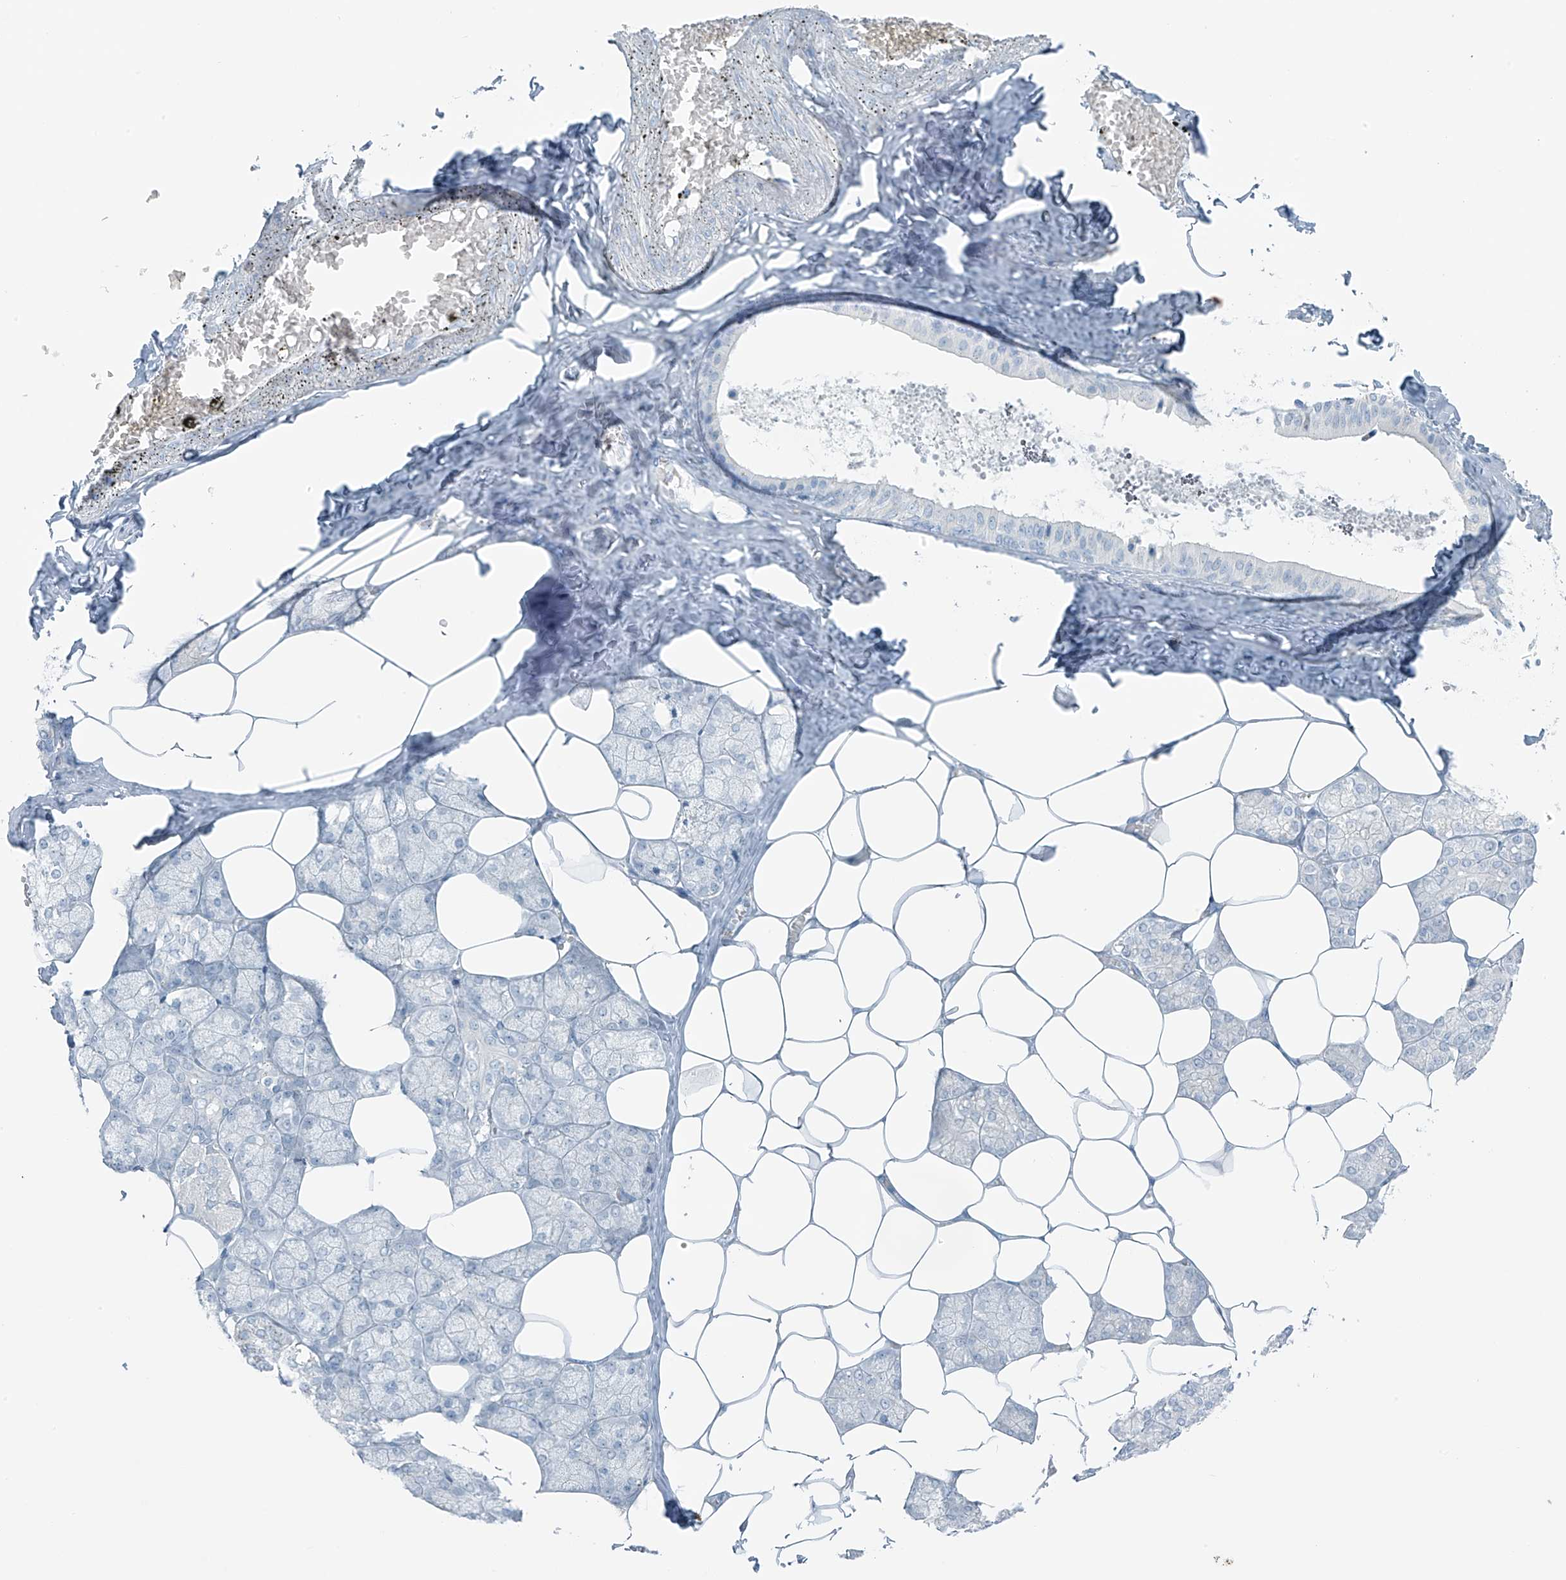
{"staining": {"intensity": "negative", "quantity": "none", "location": "none"}, "tissue": "salivary gland", "cell_type": "Glandular cells", "image_type": "normal", "snomed": [{"axis": "morphology", "description": "Normal tissue, NOS"}, {"axis": "topography", "description": "Salivary gland"}], "caption": "Immunohistochemistry (IHC) of benign salivary gland exhibits no positivity in glandular cells. (Brightfield microscopy of DAB (3,3'-diaminobenzidine) IHC at high magnification).", "gene": "SLC25A43", "patient": {"sex": "male", "age": 62}}